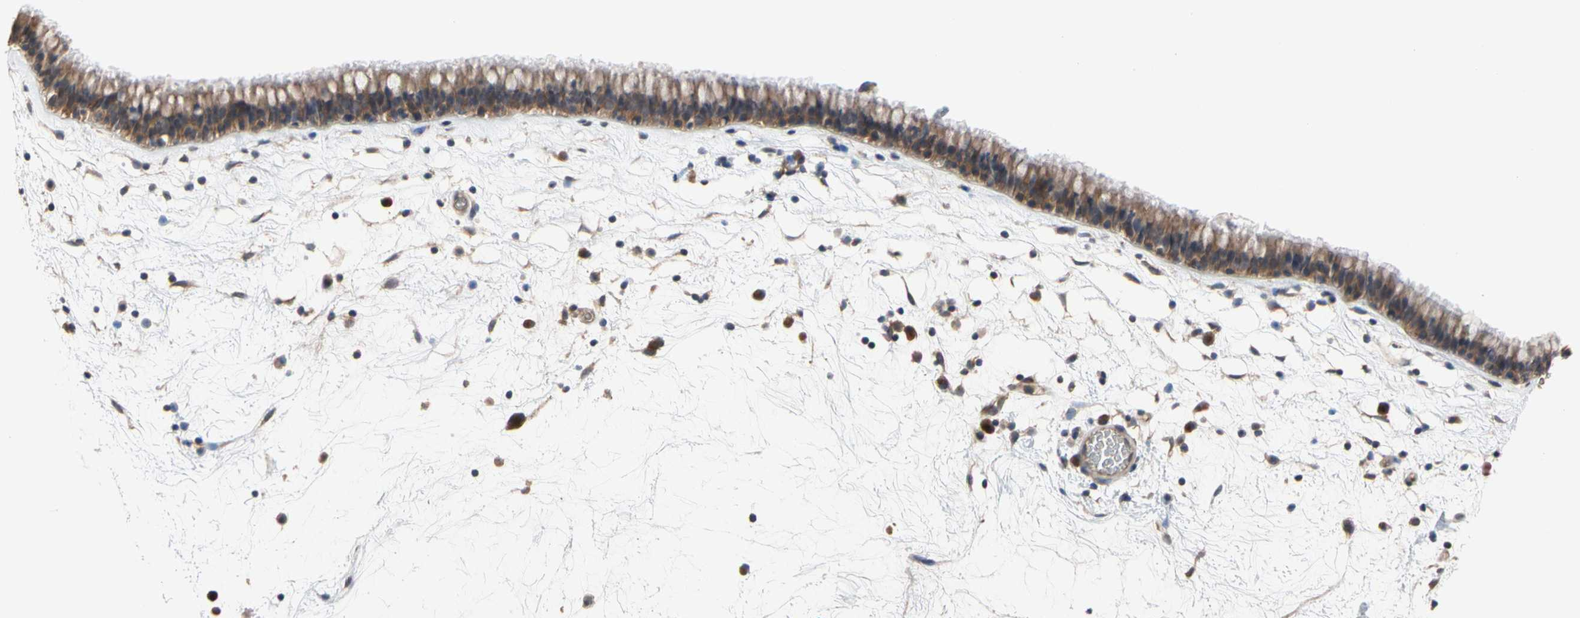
{"staining": {"intensity": "moderate", "quantity": ">75%", "location": "cytoplasmic/membranous"}, "tissue": "nasopharynx", "cell_type": "Respiratory epithelial cells", "image_type": "normal", "snomed": [{"axis": "morphology", "description": "Normal tissue, NOS"}, {"axis": "morphology", "description": "Inflammation, NOS"}, {"axis": "topography", "description": "Nasopharynx"}], "caption": "Respiratory epithelial cells show medium levels of moderate cytoplasmic/membranous staining in about >75% of cells in benign human nasopharynx.", "gene": "DPP8", "patient": {"sex": "male", "age": 48}}